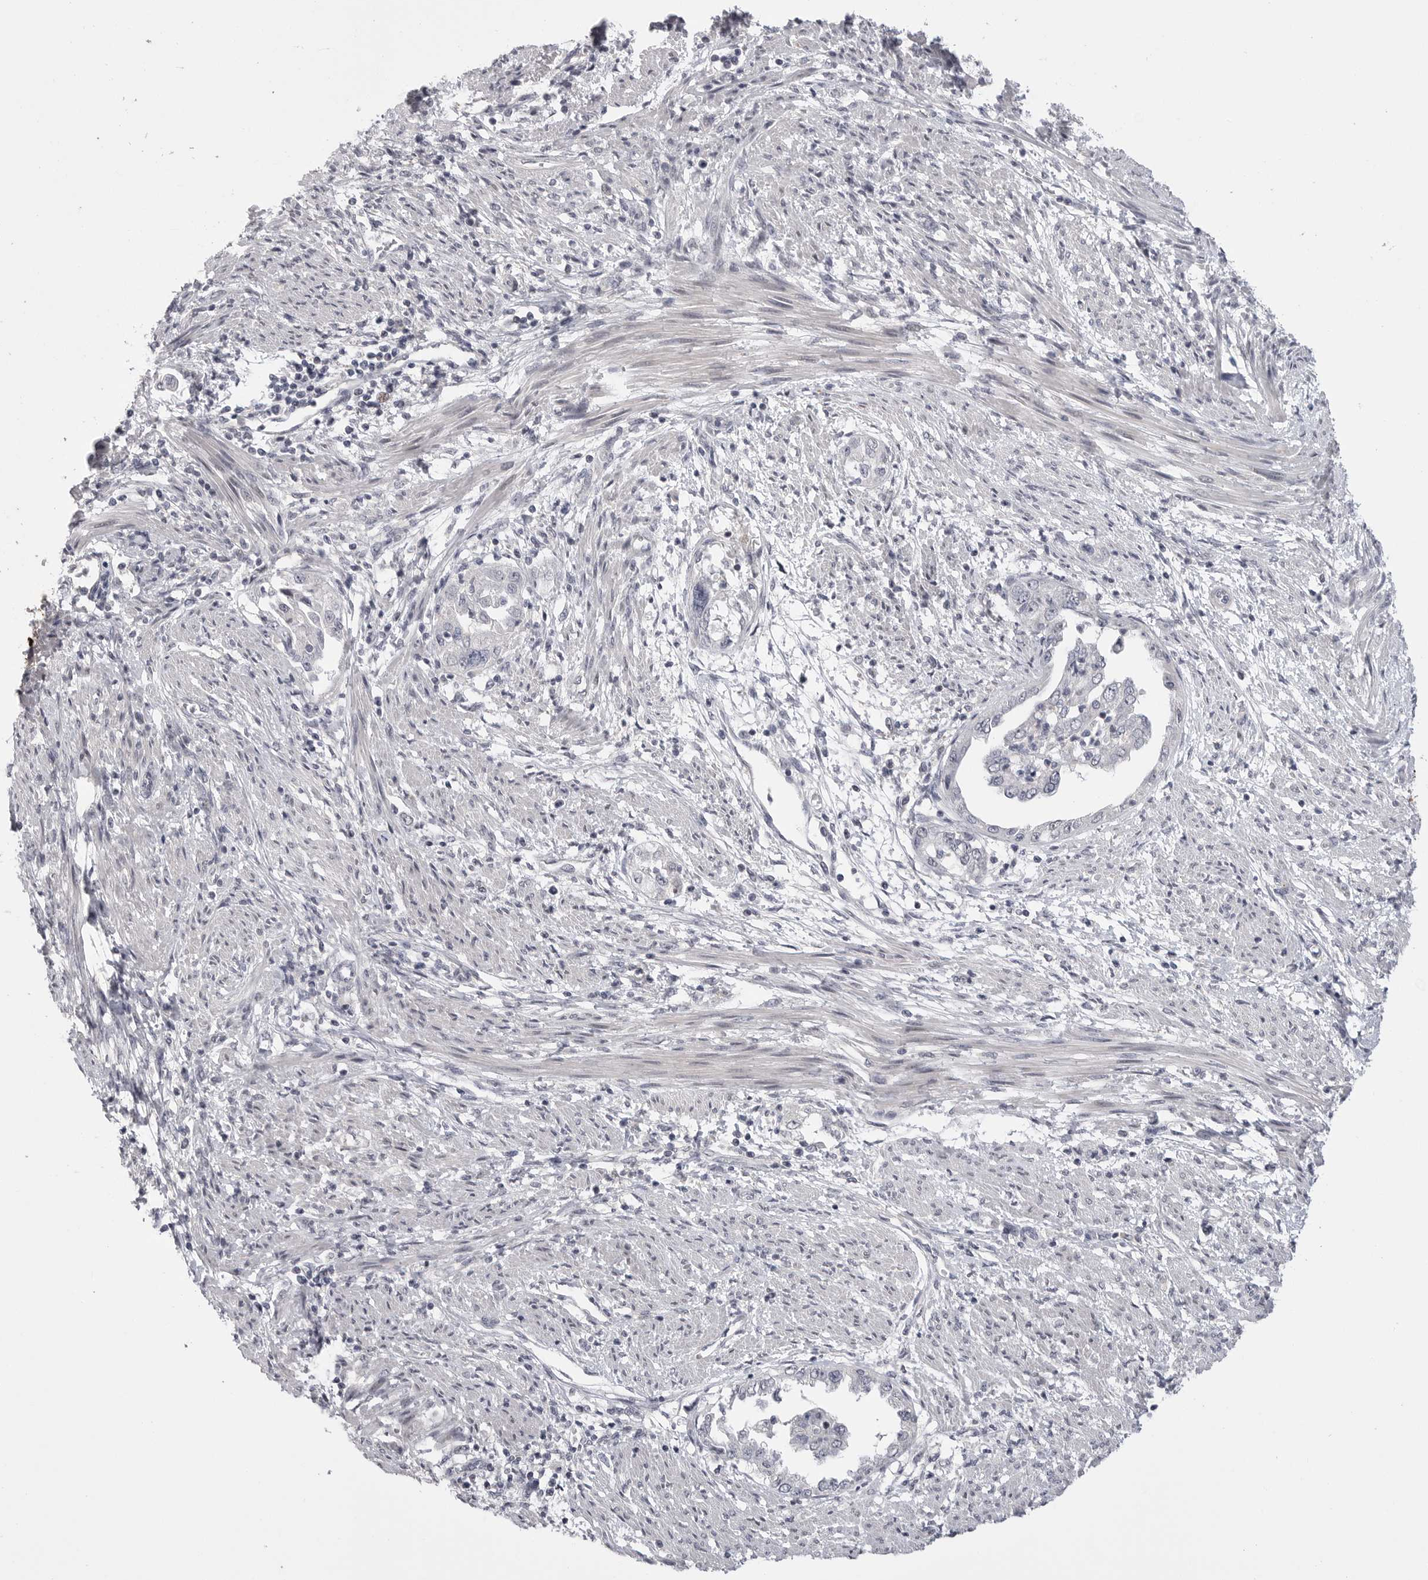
{"staining": {"intensity": "negative", "quantity": "none", "location": "none"}, "tissue": "endometrial cancer", "cell_type": "Tumor cells", "image_type": "cancer", "snomed": [{"axis": "morphology", "description": "Adenocarcinoma, NOS"}, {"axis": "topography", "description": "Endometrium"}], "caption": "Adenocarcinoma (endometrial) was stained to show a protein in brown. There is no significant staining in tumor cells. The staining was performed using DAB to visualize the protein expression in brown, while the nuclei were stained in blue with hematoxylin (Magnification: 20x).", "gene": "FBXO43", "patient": {"sex": "female", "age": 85}}